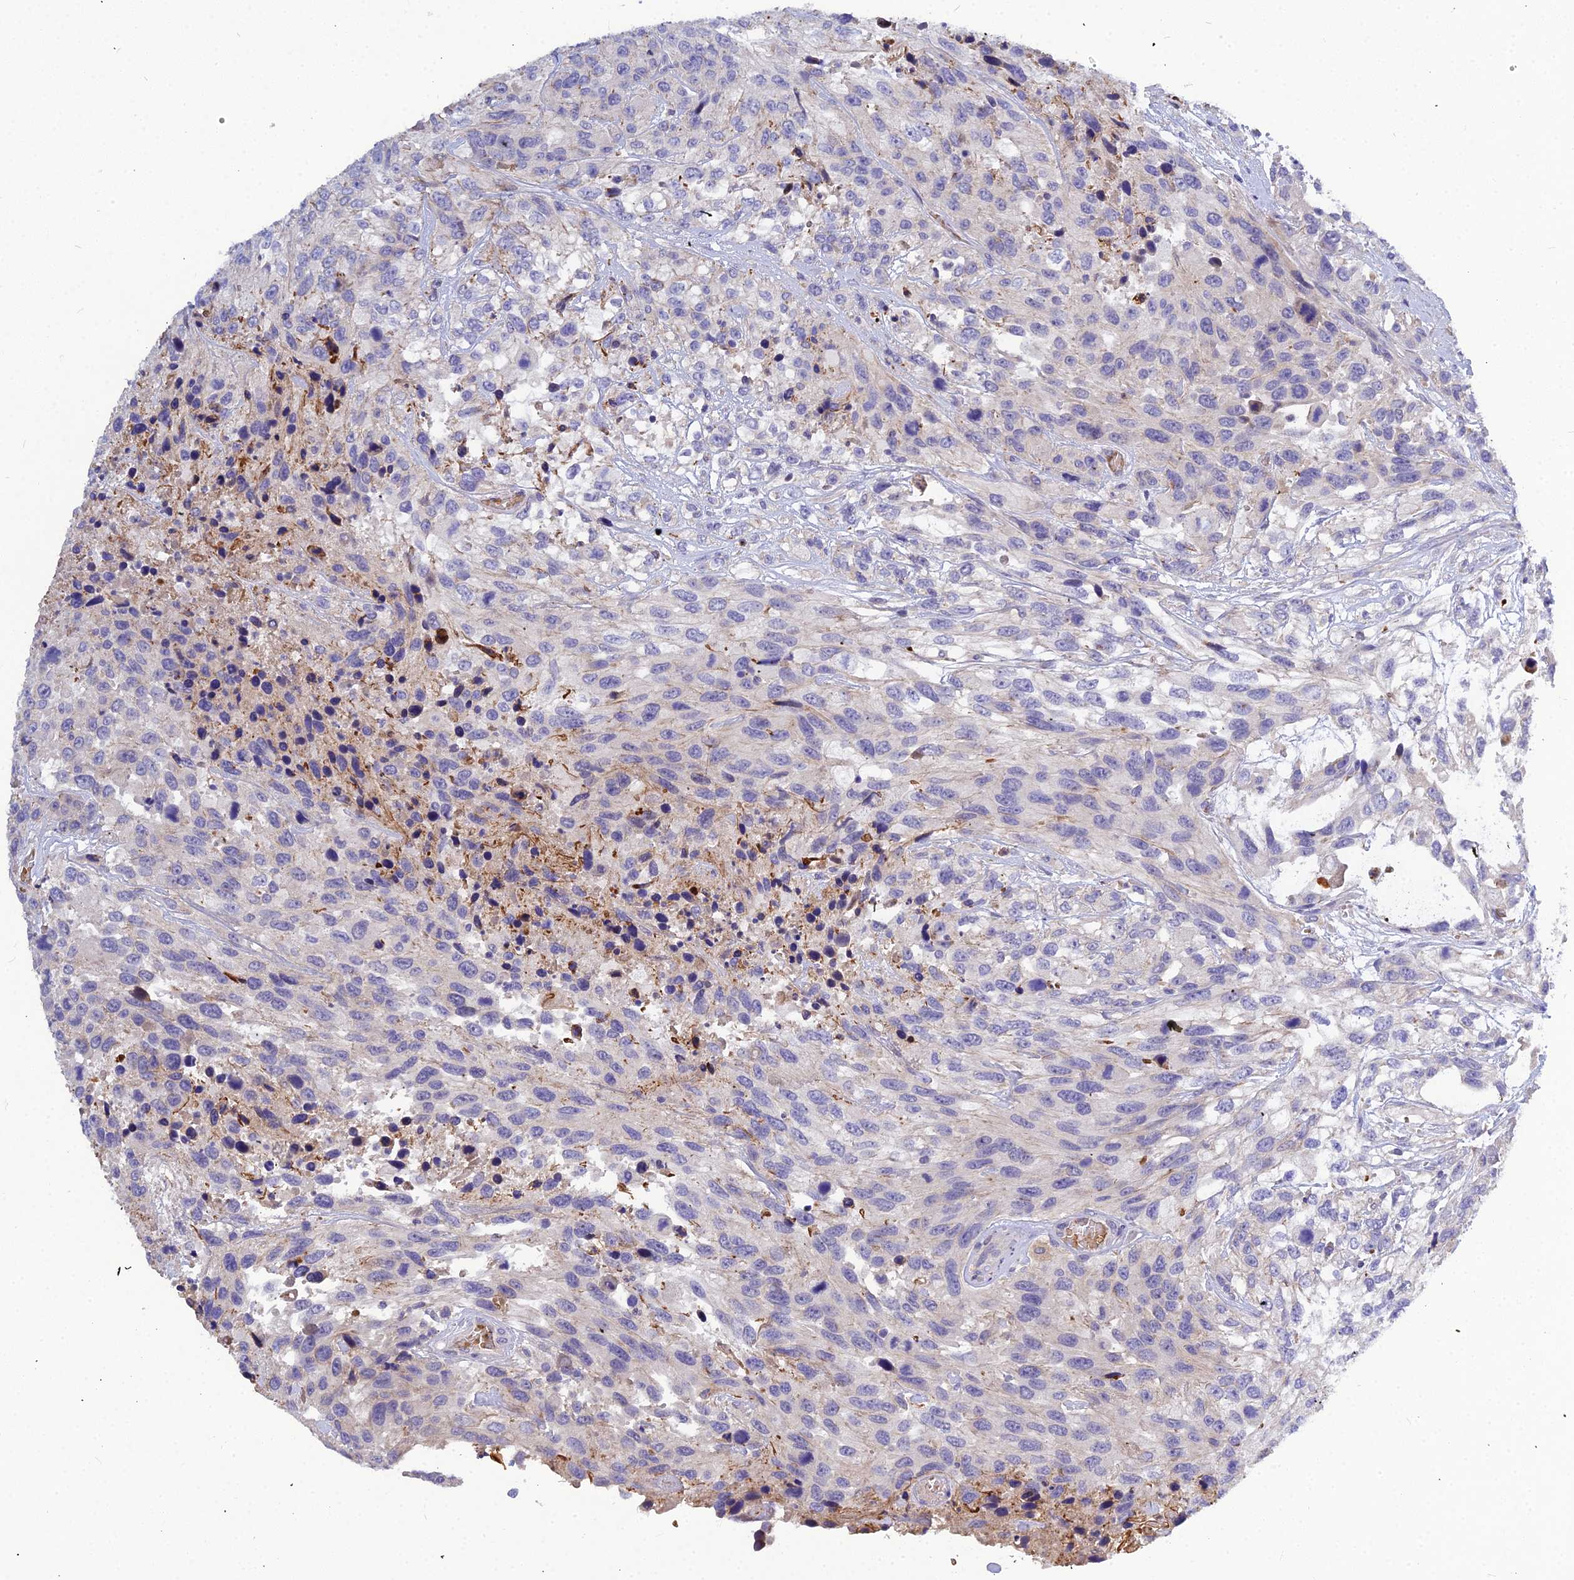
{"staining": {"intensity": "negative", "quantity": "none", "location": "none"}, "tissue": "urothelial cancer", "cell_type": "Tumor cells", "image_type": "cancer", "snomed": [{"axis": "morphology", "description": "Urothelial carcinoma, High grade"}, {"axis": "topography", "description": "Urinary bladder"}], "caption": "Immunohistochemistry photomicrograph of human urothelial cancer stained for a protein (brown), which shows no expression in tumor cells. (Brightfield microscopy of DAB IHC at high magnification).", "gene": "DMRTA1", "patient": {"sex": "female", "age": 70}}